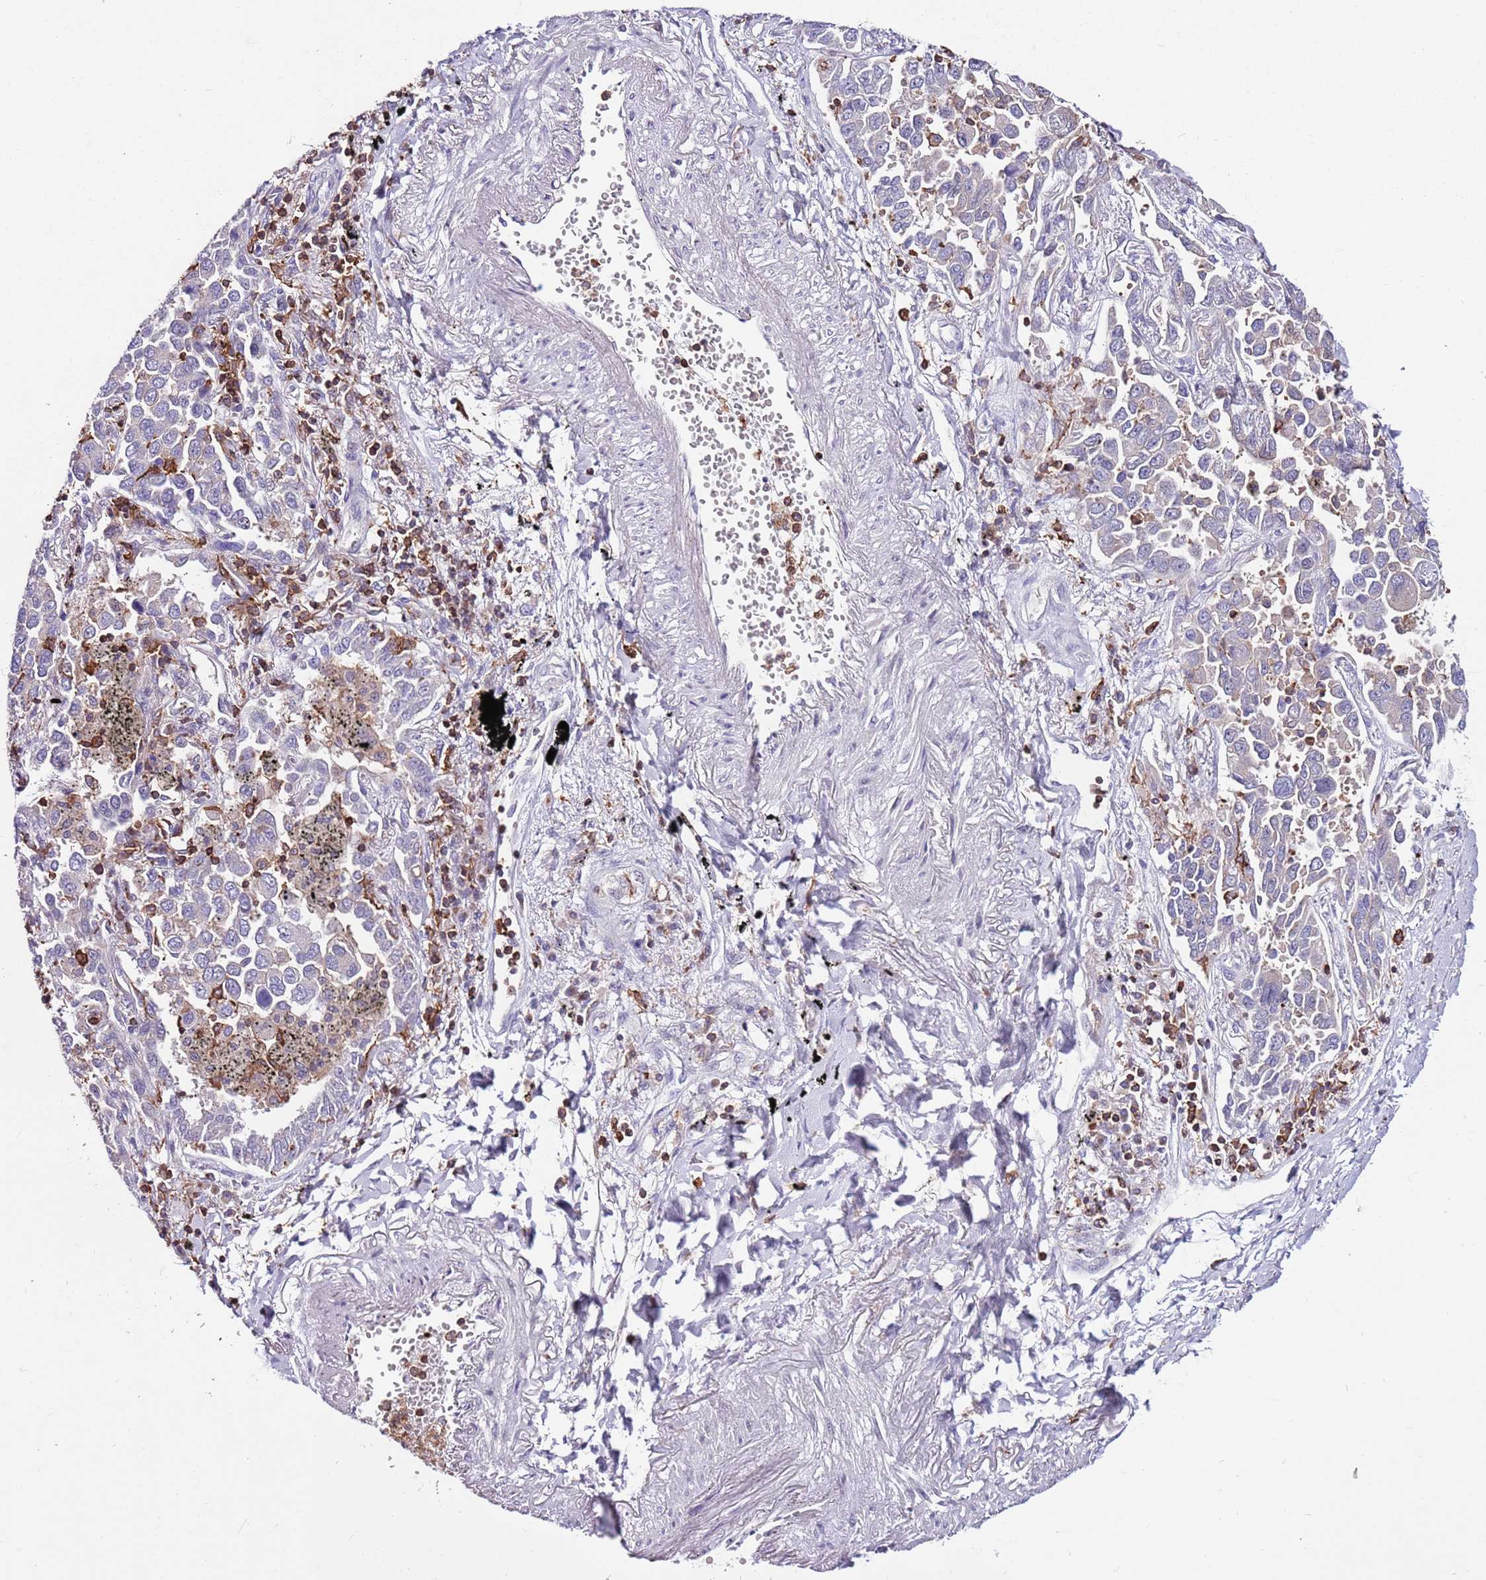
{"staining": {"intensity": "negative", "quantity": "none", "location": "none"}, "tissue": "lung cancer", "cell_type": "Tumor cells", "image_type": "cancer", "snomed": [{"axis": "morphology", "description": "Adenocarcinoma, NOS"}, {"axis": "topography", "description": "Lung"}], "caption": "This is a image of IHC staining of lung adenocarcinoma, which shows no positivity in tumor cells. (DAB IHC with hematoxylin counter stain).", "gene": "ZSWIM1", "patient": {"sex": "male", "age": 67}}